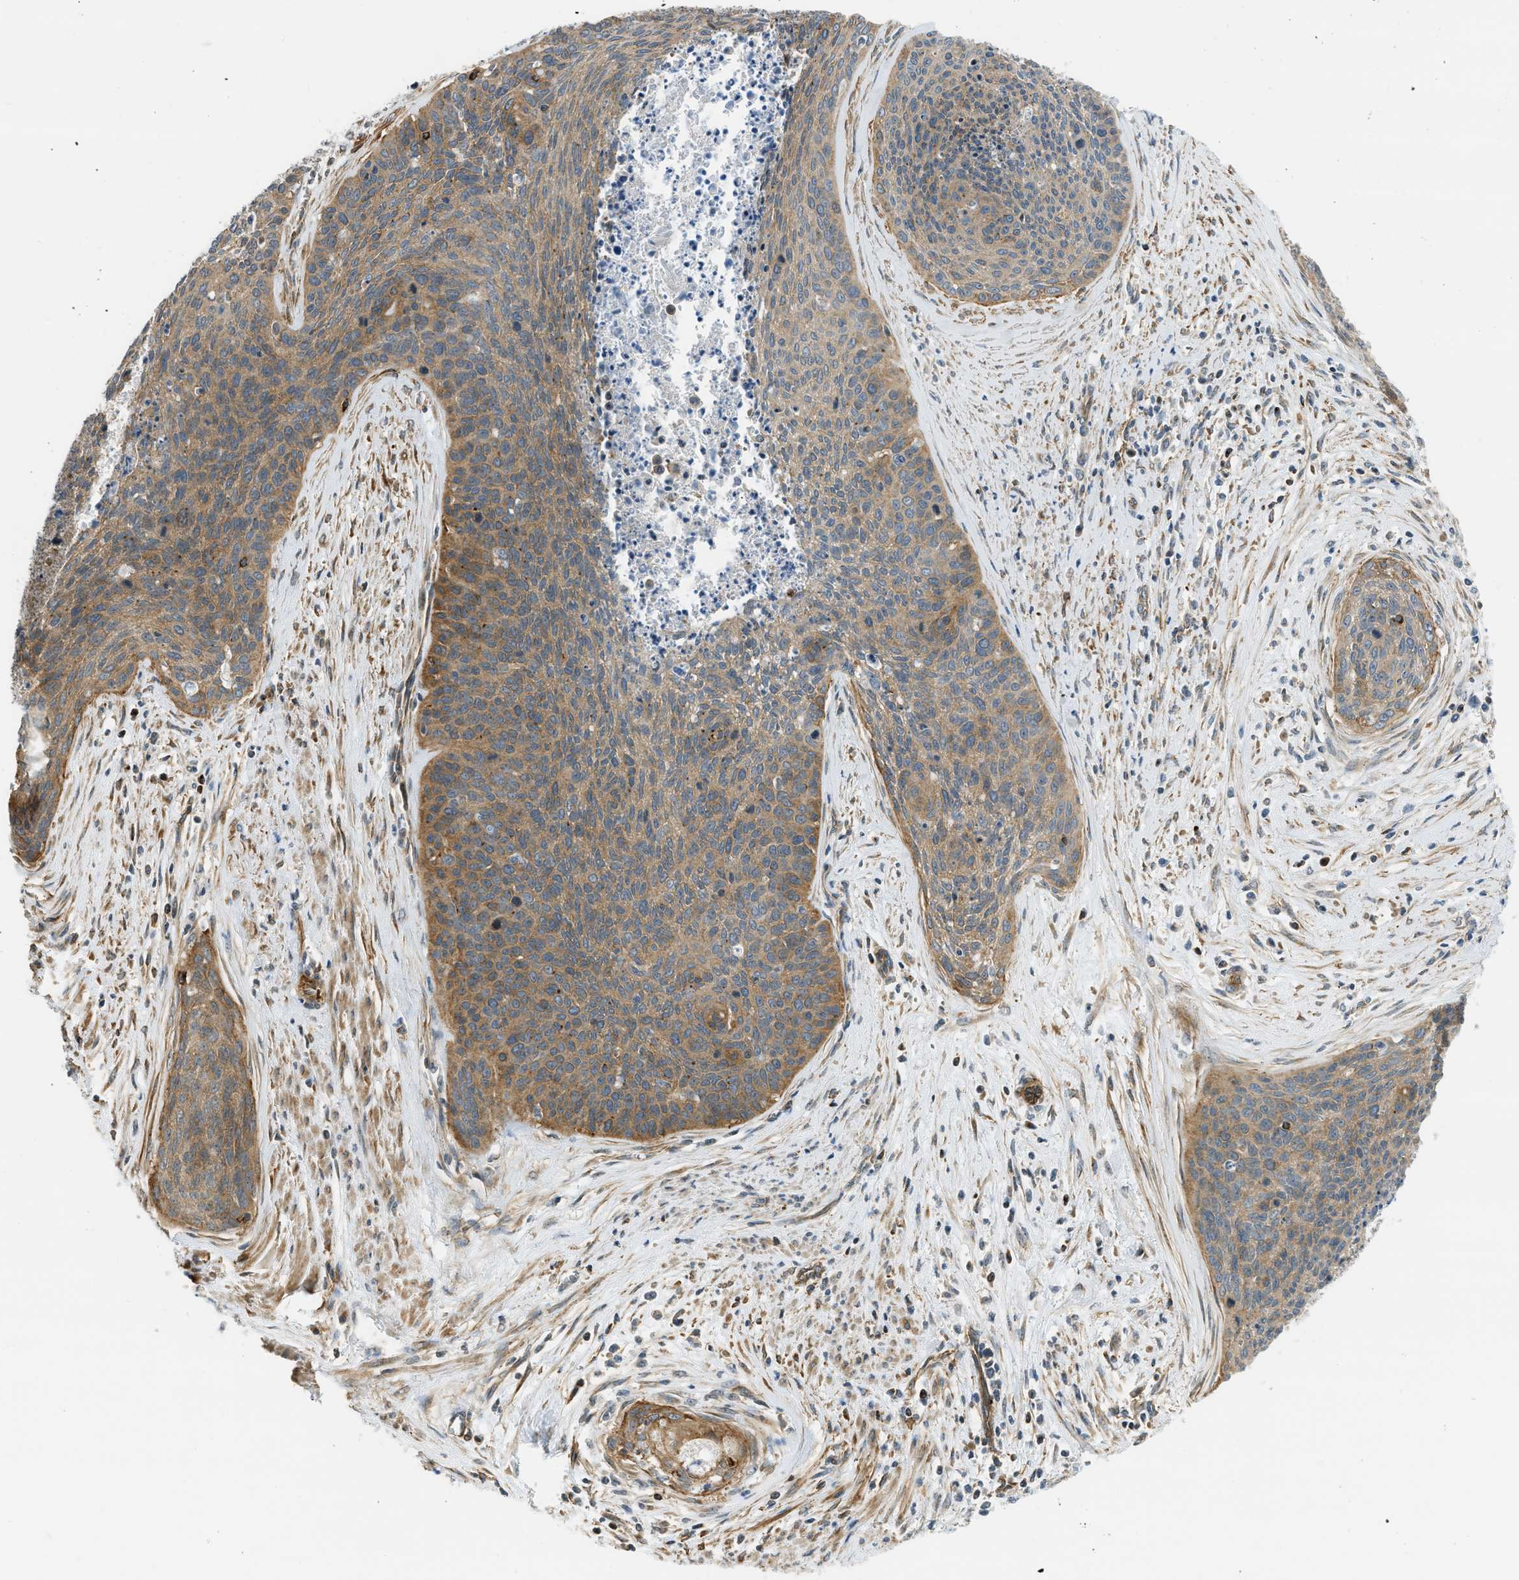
{"staining": {"intensity": "moderate", "quantity": ">75%", "location": "cytoplasmic/membranous"}, "tissue": "cervical cancer", "cell_type": "Tumor cells", "image_type": "cancer", "snomed": [{"axis": "morphology", "description": "Squamous cell carcinoma, NOS"}, {"axis": "topography", "description": "Cervix"}], "caption": "This micrograph demonstrates immunohistochemistry staining of cervical cancer, with medium moderate cytoplasmic/membranous expression in approximately >75% of tumor cells.", "gene": "KIAA1671", "patient": {"sex": "female", "age": 55}}